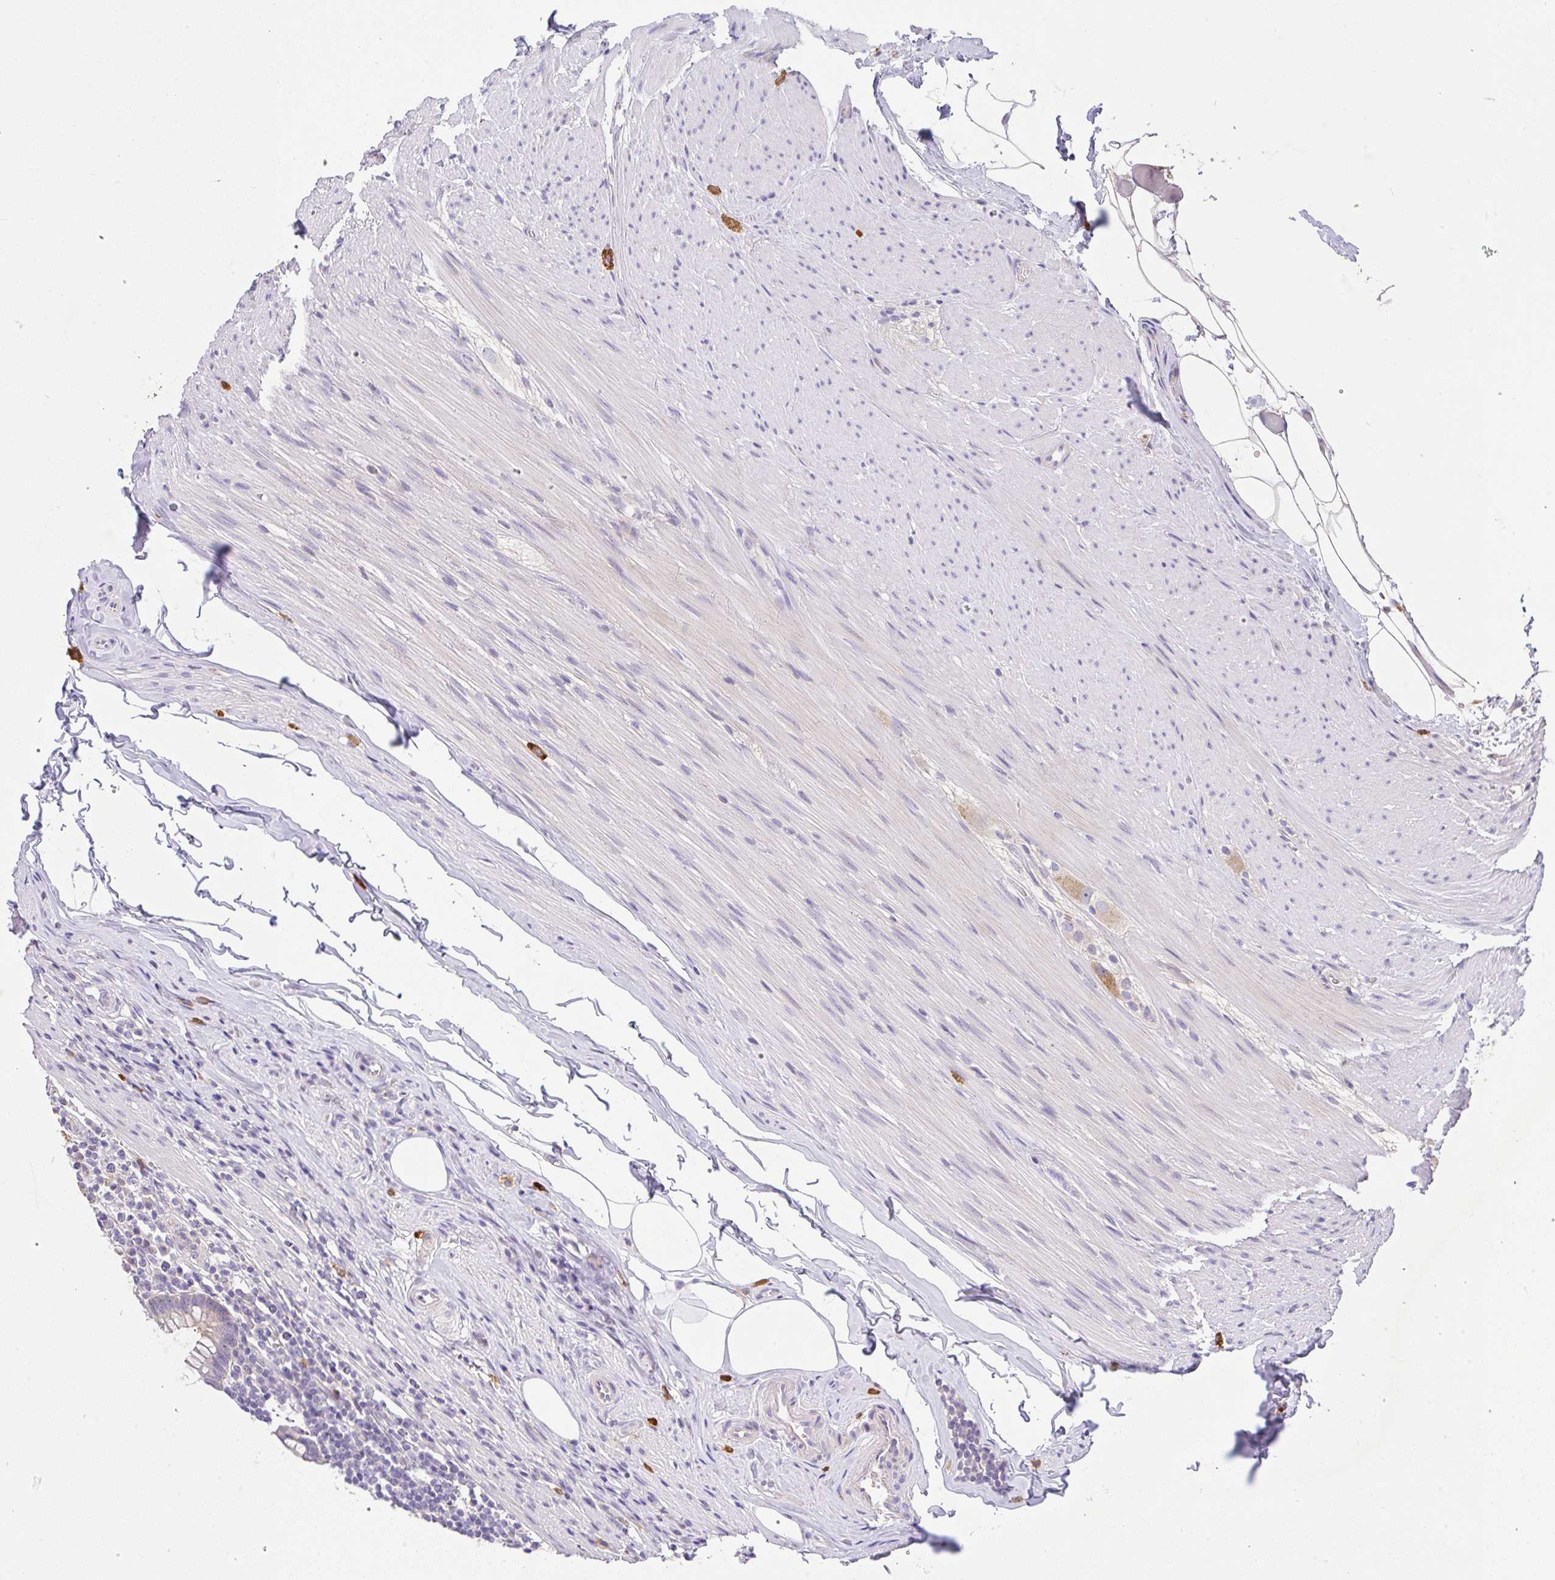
{"staining": {"intensity": "strong", "quantity": "<25%", "location": "cytoplasmic/membranous"}, "tissue": "appendix", "cell_type": "Glandular cells", "image_type": "normal", "snomed": [{"axis": "morphology", "description": "Normal tissue, NOS"}, {"axis": "topography", "description": "Appendix"}], "caption": "Unremarkable appendix was stained to show a protein in brown. There is medium levels of strong cytoplasmic/membranous positivity in approximately <25% of glandular cells.", "gene": "EPN3", "patient": {"sex": "female", "age": 56}}